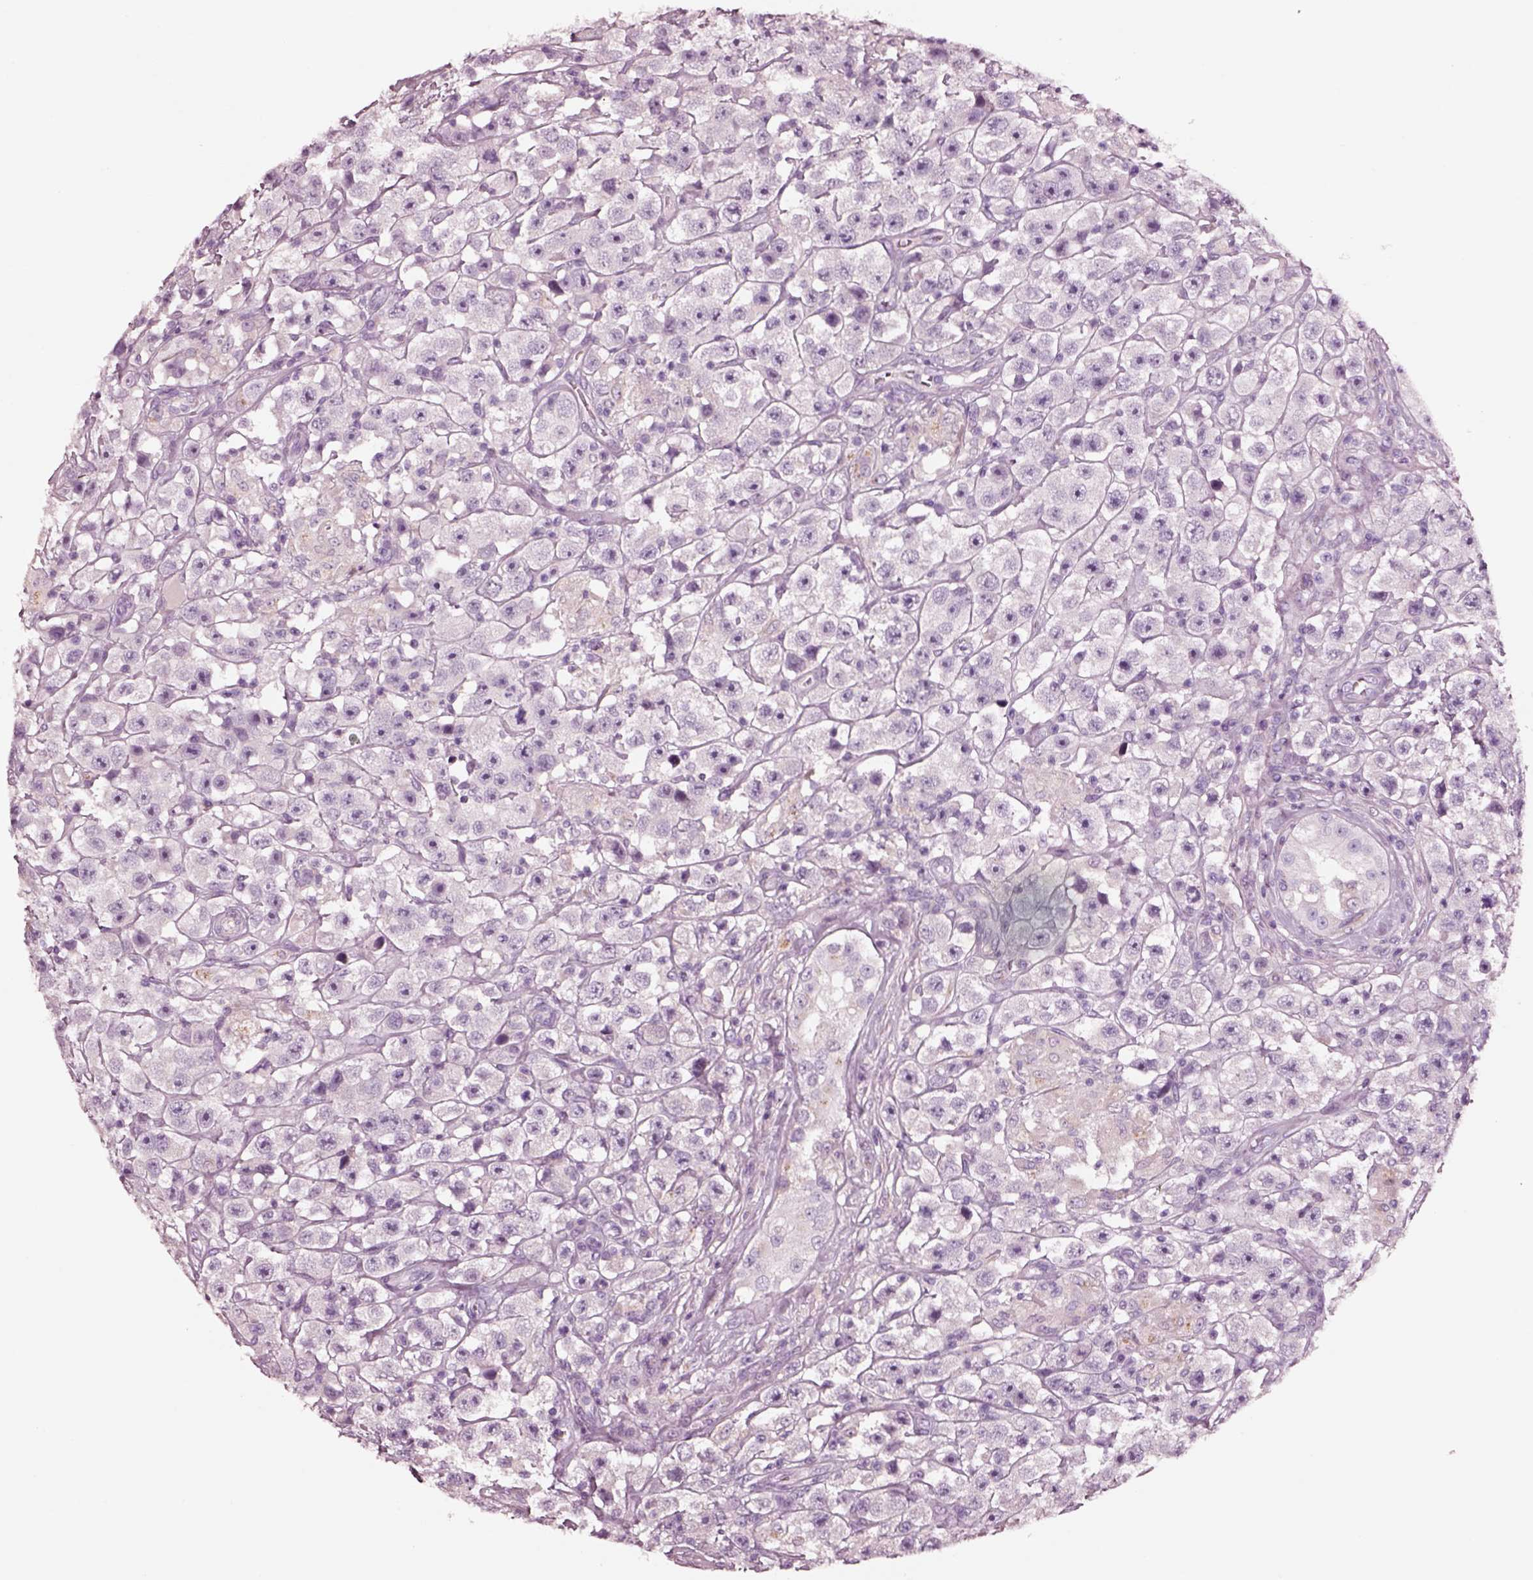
{"staining": {"intensity": "negative", "quantity": "none", "location": "none"}, "tissue": "testis cancer", "cell_type": "Tumor cells", "image_type": "cancer", "snomed": [{"axis": "morphology", "description": "Seminoma, NOS"}, {"axis": "topography", "description": "Testis"}], "caption": "Tumor cells show no significant protein positivity in testis cancer.", "gene": "NMRK2", "patient": {"sex": "male", "age": 45}}